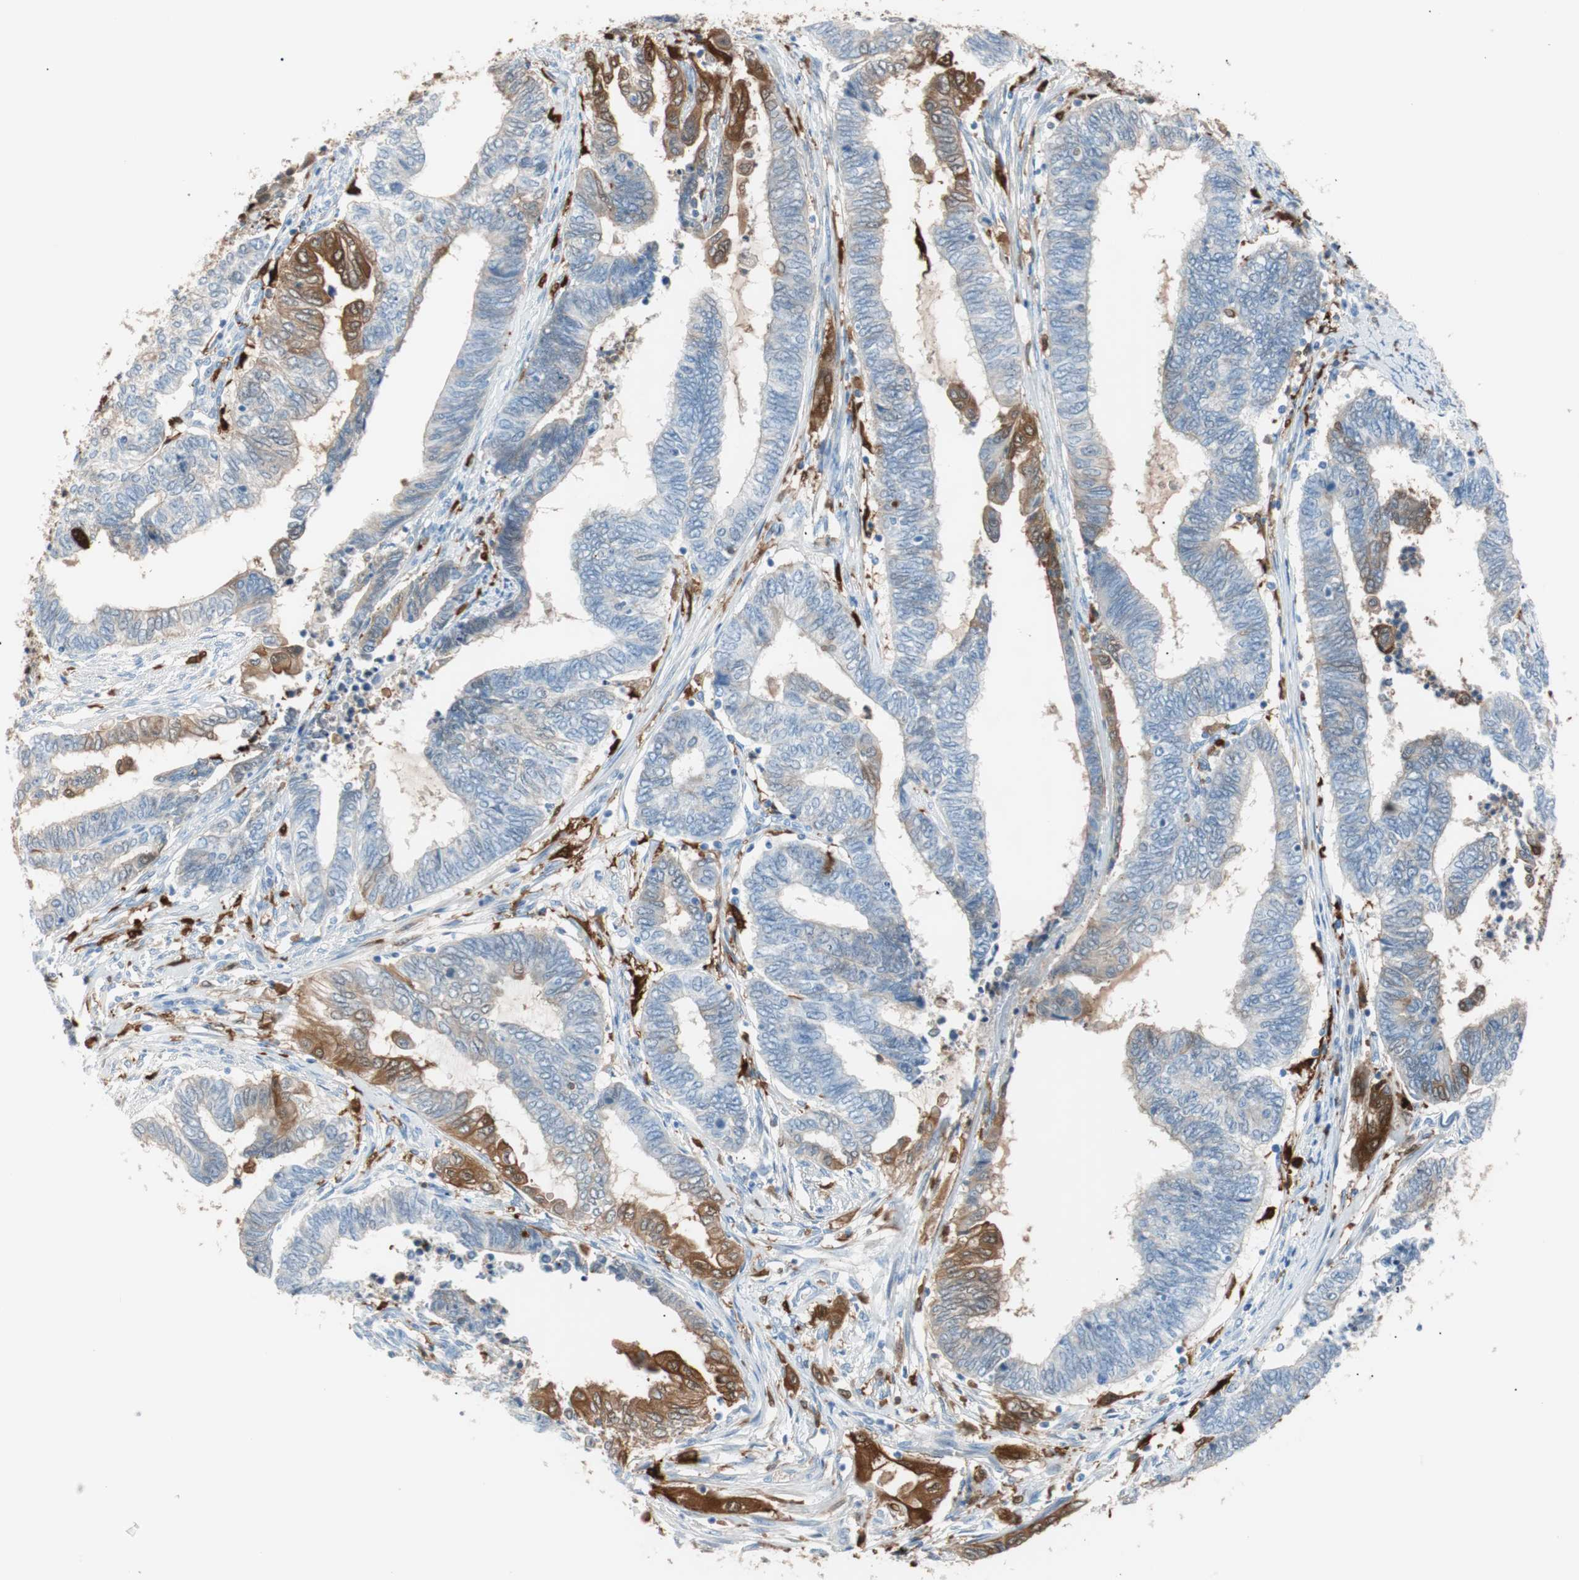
{"staining": {"intensity": "strong", "quantity": "<25%", "location": "cytoplasmic/membranous,nuclear"}, "tissue": "endometrial cancer", "cell_type": "Tumor cells", "image_type": "cancer", "snomed": [{"axis": "morphology", "description": "Adenocarcinoma, NOS"}, {"axis": "topography", "description": "Uterus"}, {"axis": "topography", "description": "Endometrium"}], "caption": "The immunohistochemical stain shows strong cytoplasmic/membranous and nuclear staining in tumor cells of endometrial cancer tissue.", "gene": "IL18", "patient": {"sex": "female", "age": 70}}